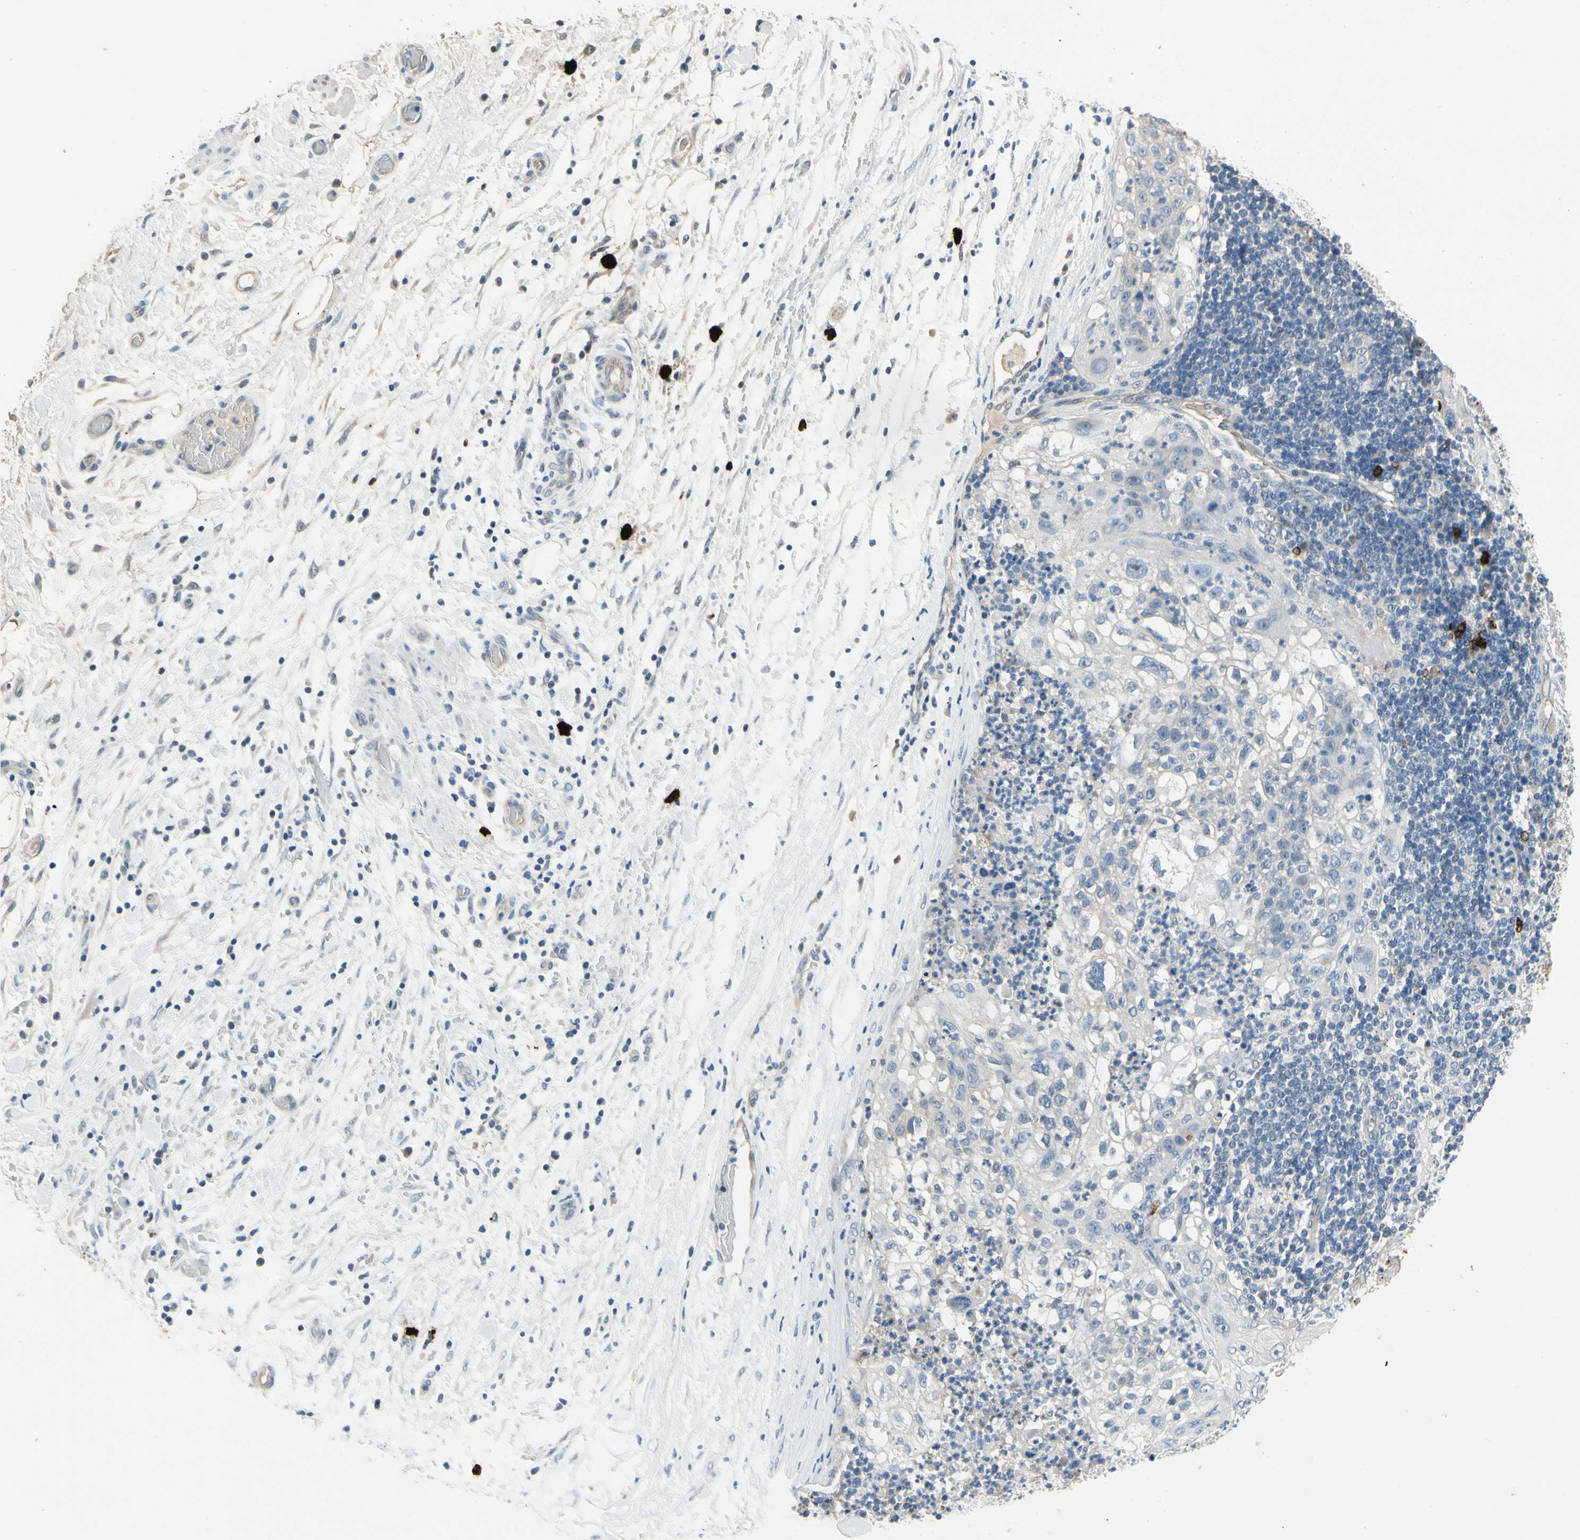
{"staining": {"intensity": "negative", "quantity": "none", "location": "none"}, "tissue": "lung cancer", "cell_type": "Tumor cells", "image_type": "cancer", "snomed": [{"axis": "morphology", "description": "Inflammation, NOS"}, {"axis": "morphology", "description": "Squamous cell carcinoma, NOS"}, {"axis": "topography", "description": "Lymph node"}, {"axis": "topography", "description": "Soft tissue"}, {"axis": "topography", "description": "Lung"}], "caption": "Human lung cancer stained for a protein using immunohistochemistry (IHC) displays no positivity in tumor cells.", "gene": "CPA3", "patient": {"sex": "male", "age": 66}}